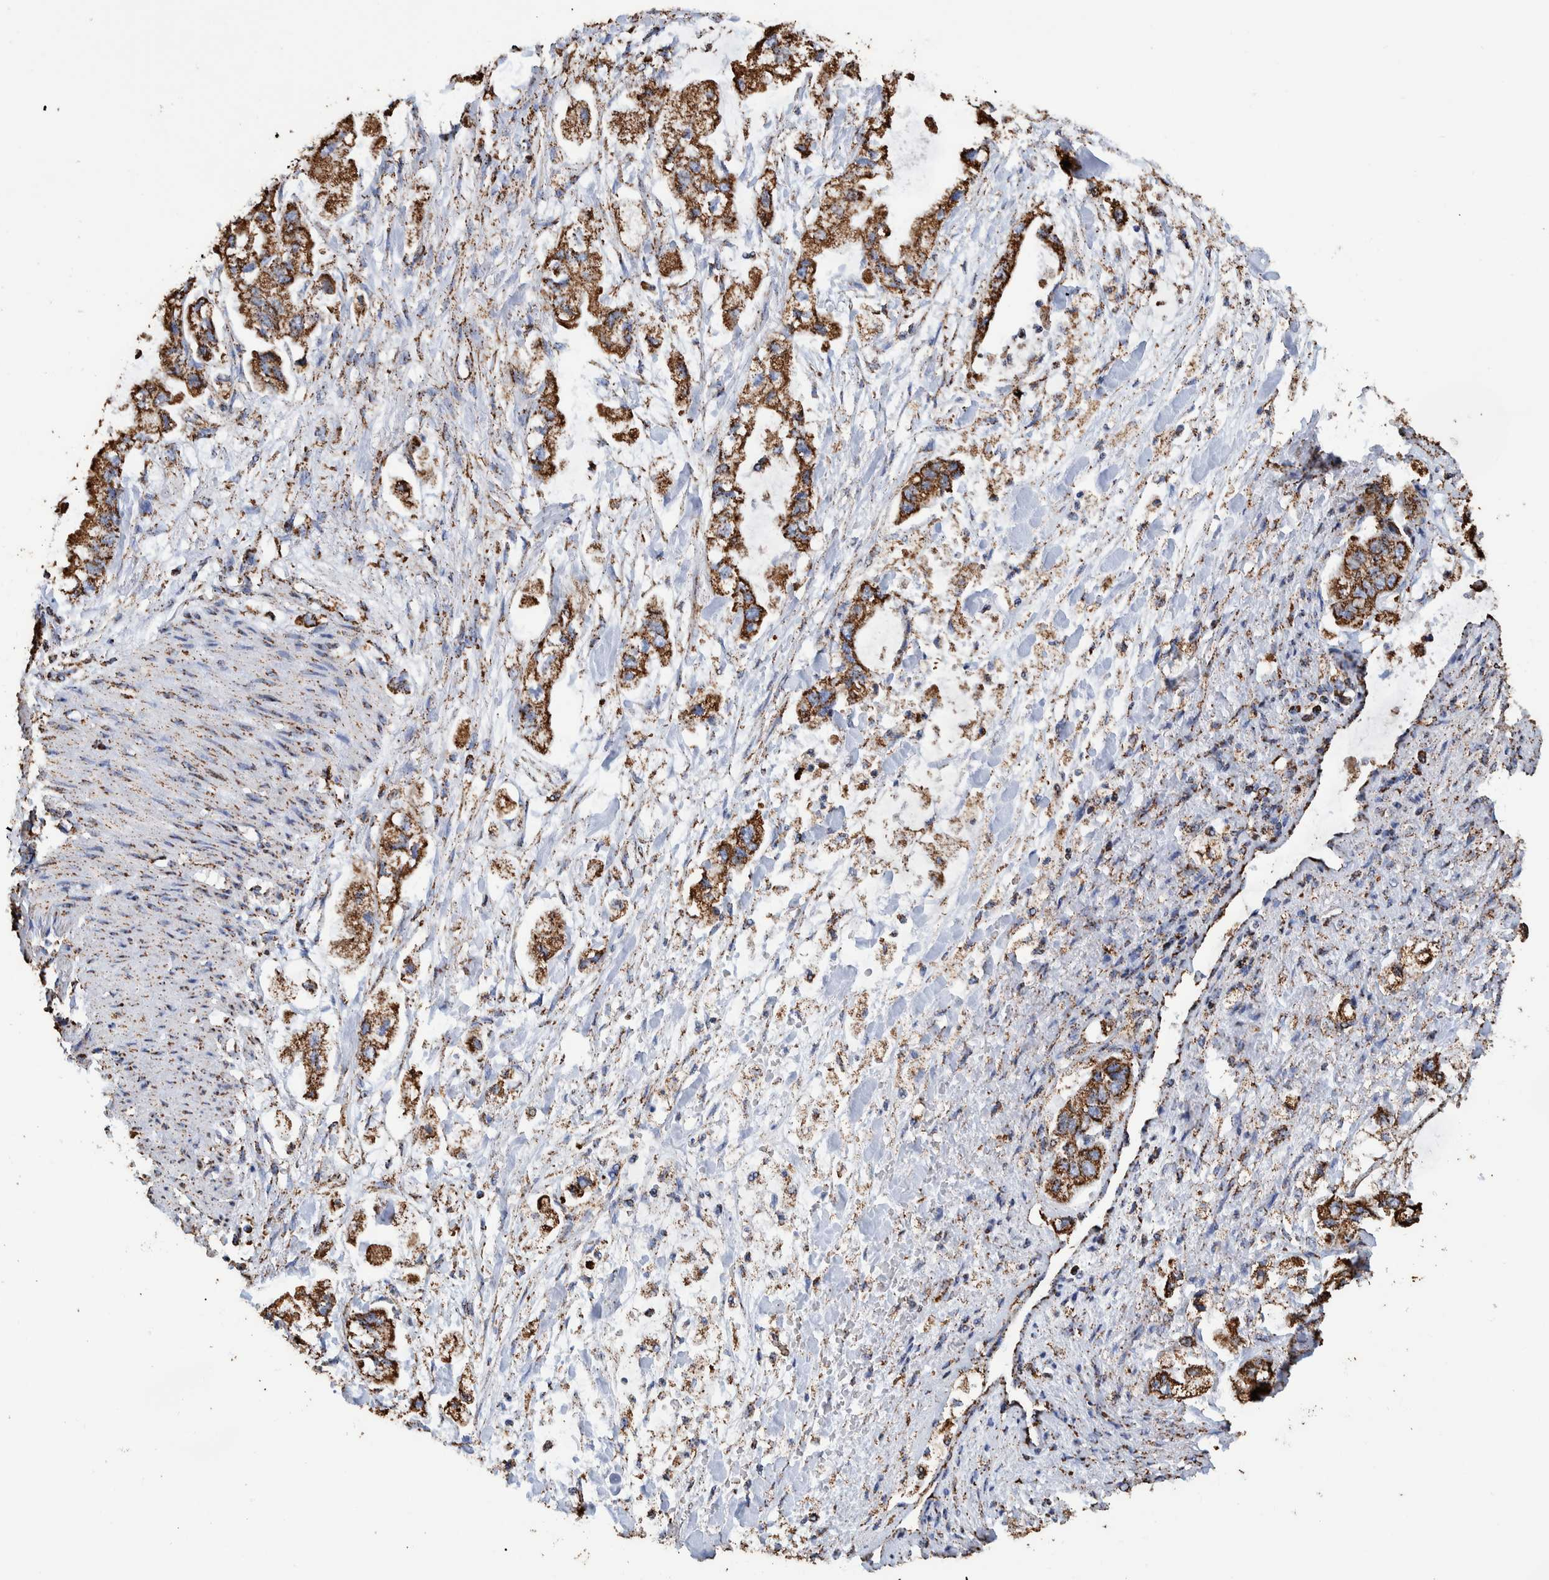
{"staining": {"intensity": "strong", "quantity": ">75%", "location": "cytoplasmic/membranous"}, "tissue": "stomach cancer", "cell_type": "Tumor cells", "image_type": "cancer", "snomed": [{"axis": "morphology", "description": "Normal tissue, NOS"}, {"axis": "morphology", "description": "Adenocarcinoma, NOS"}, {"axis": "topography", "description": "Stomach"}], "caption": "Immunohistochemistry (IHC) photomicrograph of neoplastic tissue: human adenocarcinoma (stomach) stained using immunohistochemistry demonstrates high levels of strong protein expression localized specifically in the cytoplasmic/membranous of tumor cells, appearing as a cytoplasmic/membranous brown color.", "gene": "VPS26C", "patient": {"sex": "male", "age": 62}}